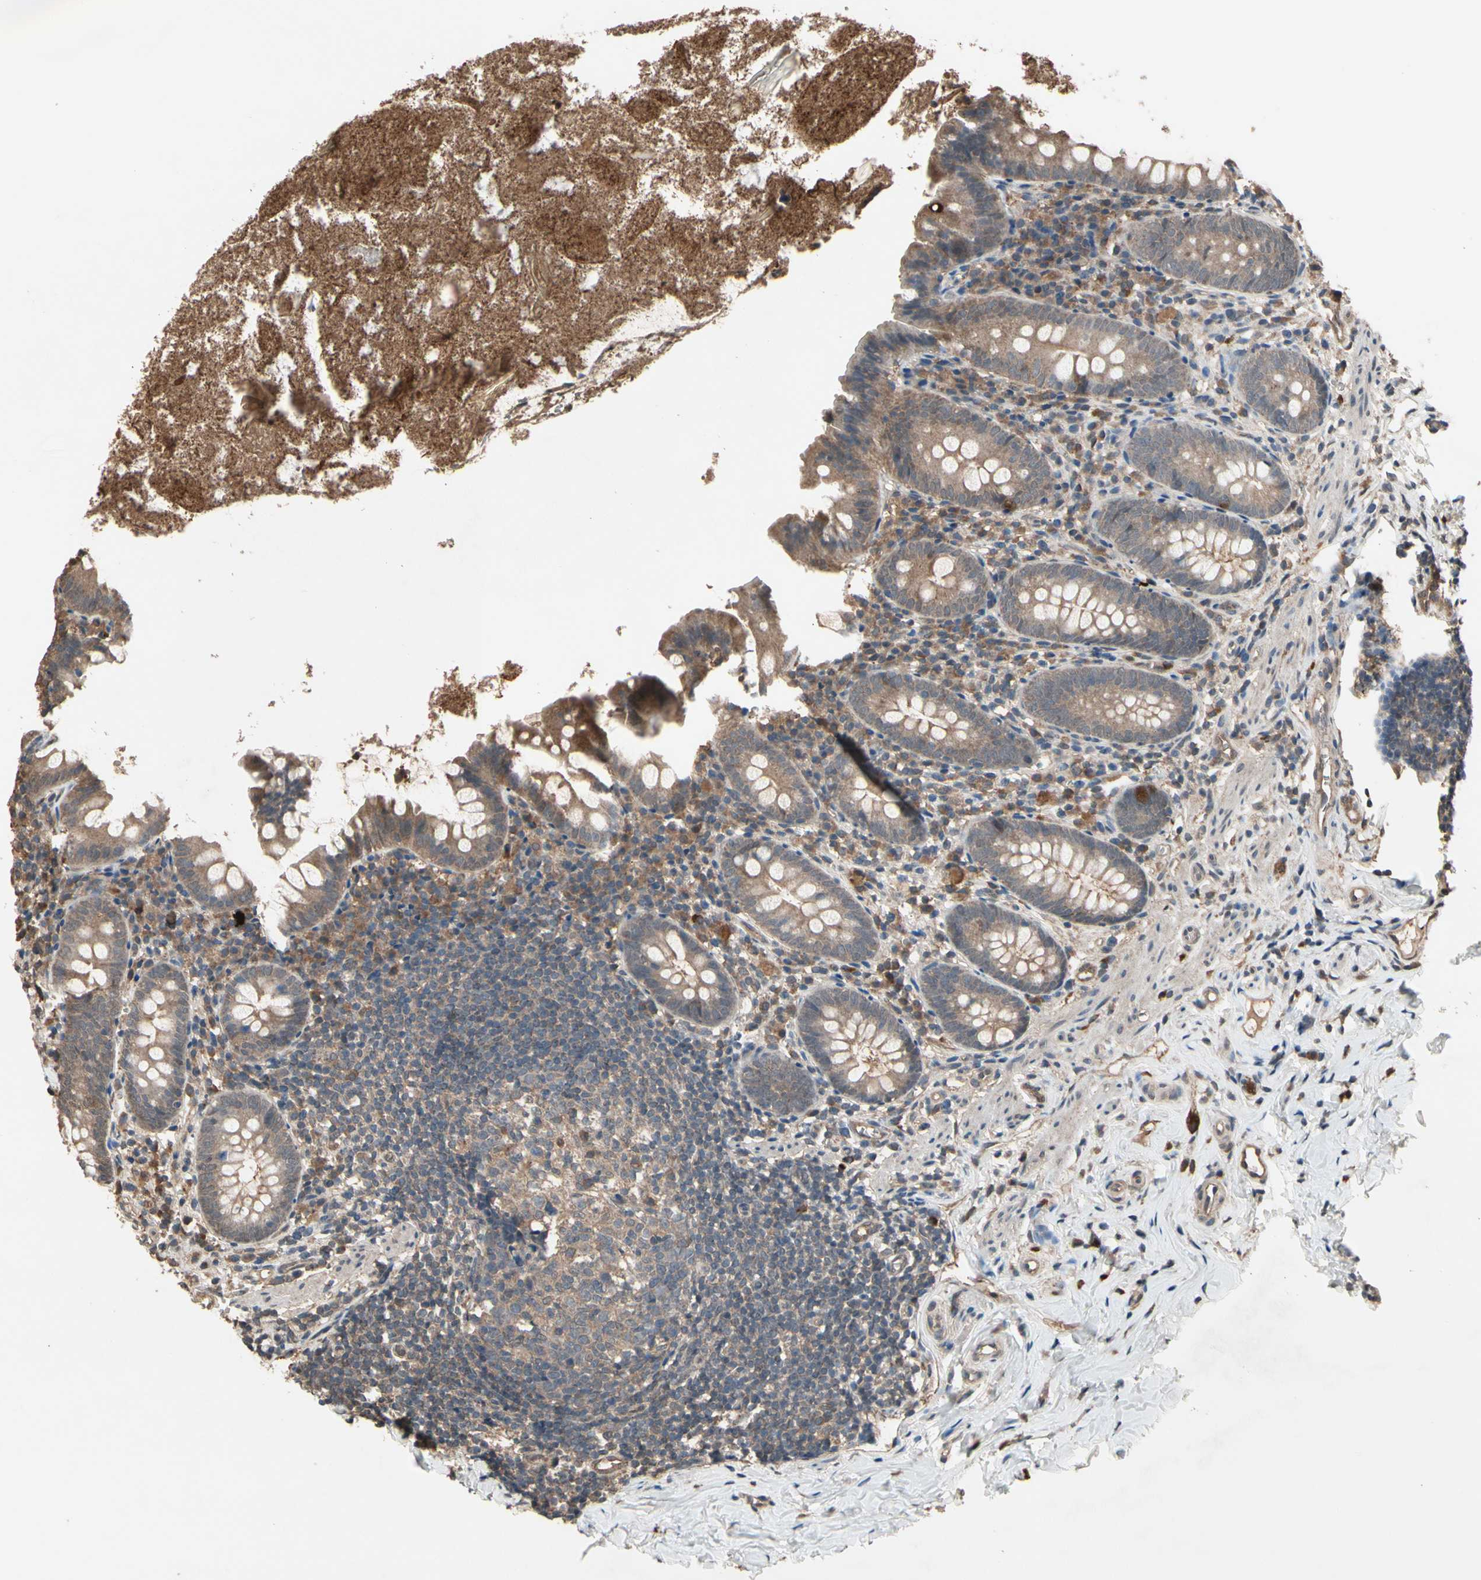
{"staining": {"intensity": "moderate", "quantity": ">75%", "location": "cytoplasmic/membranous"}, "tissue": "appendix", "cell_type": "Glandular cells", "image_type": "normal", "snomed": [{"axis": "morphology", "description": "Normal tissue, NOS"}, {"axis": "topography", "description": "Appendix"}], "caption": "IHC image of unremarkable appendix: human appendix stained using immunohistochemistry shows medium levels of moderate protein expression localized specifically in the cytoplasmic/membranous of glandular cells, appearing as a cytoplasmic/membranous brown color.", "gene": "PNPLA7", "patient": {"sex": "male", "age": 52}}